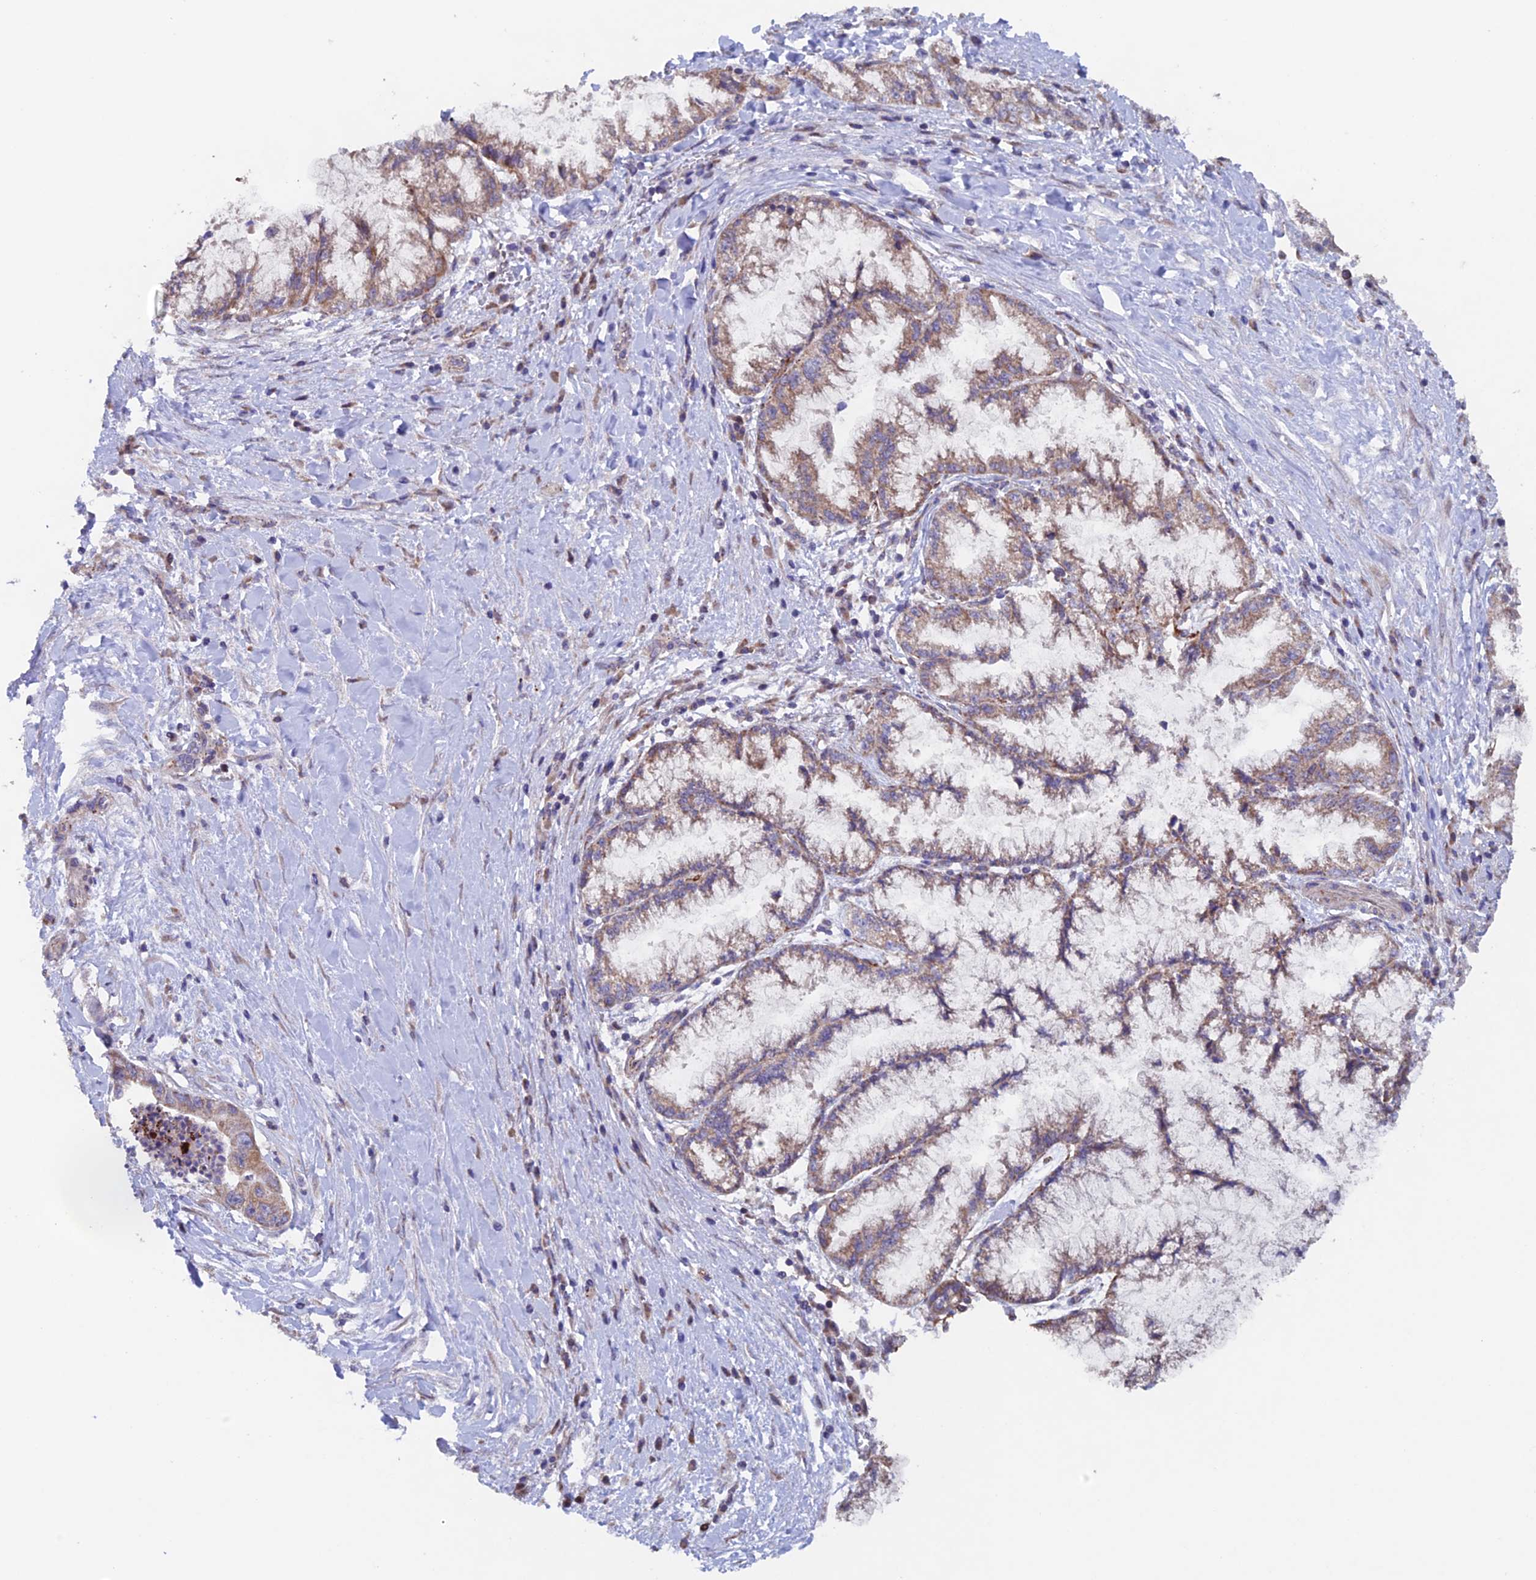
{"staining": {"intensity": "weak", "quantity": ">75%", "location": "cytoplasmic/membranous"}, "tissue": "pancreatic cancer", "cell_type": "Tumor cells", "image_type": "cancer", "snomed": [{"axis": "morphology", "description": "Adenocarcinoma, NOS"}, {"axis": "topography", "description": "Pancreas"}], "caption": "Immunohistochemical staining of pancreatic cancer (adenocarcinoma) displays low levels of weak cytoplasmic/membranous staining in about >75% of tumor cells. (DAB (3,3'-diaminobenzidine) = brown stain, brightfield microscopy at high magnification).", "gene": "MRPL1", "patient": {"sex": "male", "age": 73}}